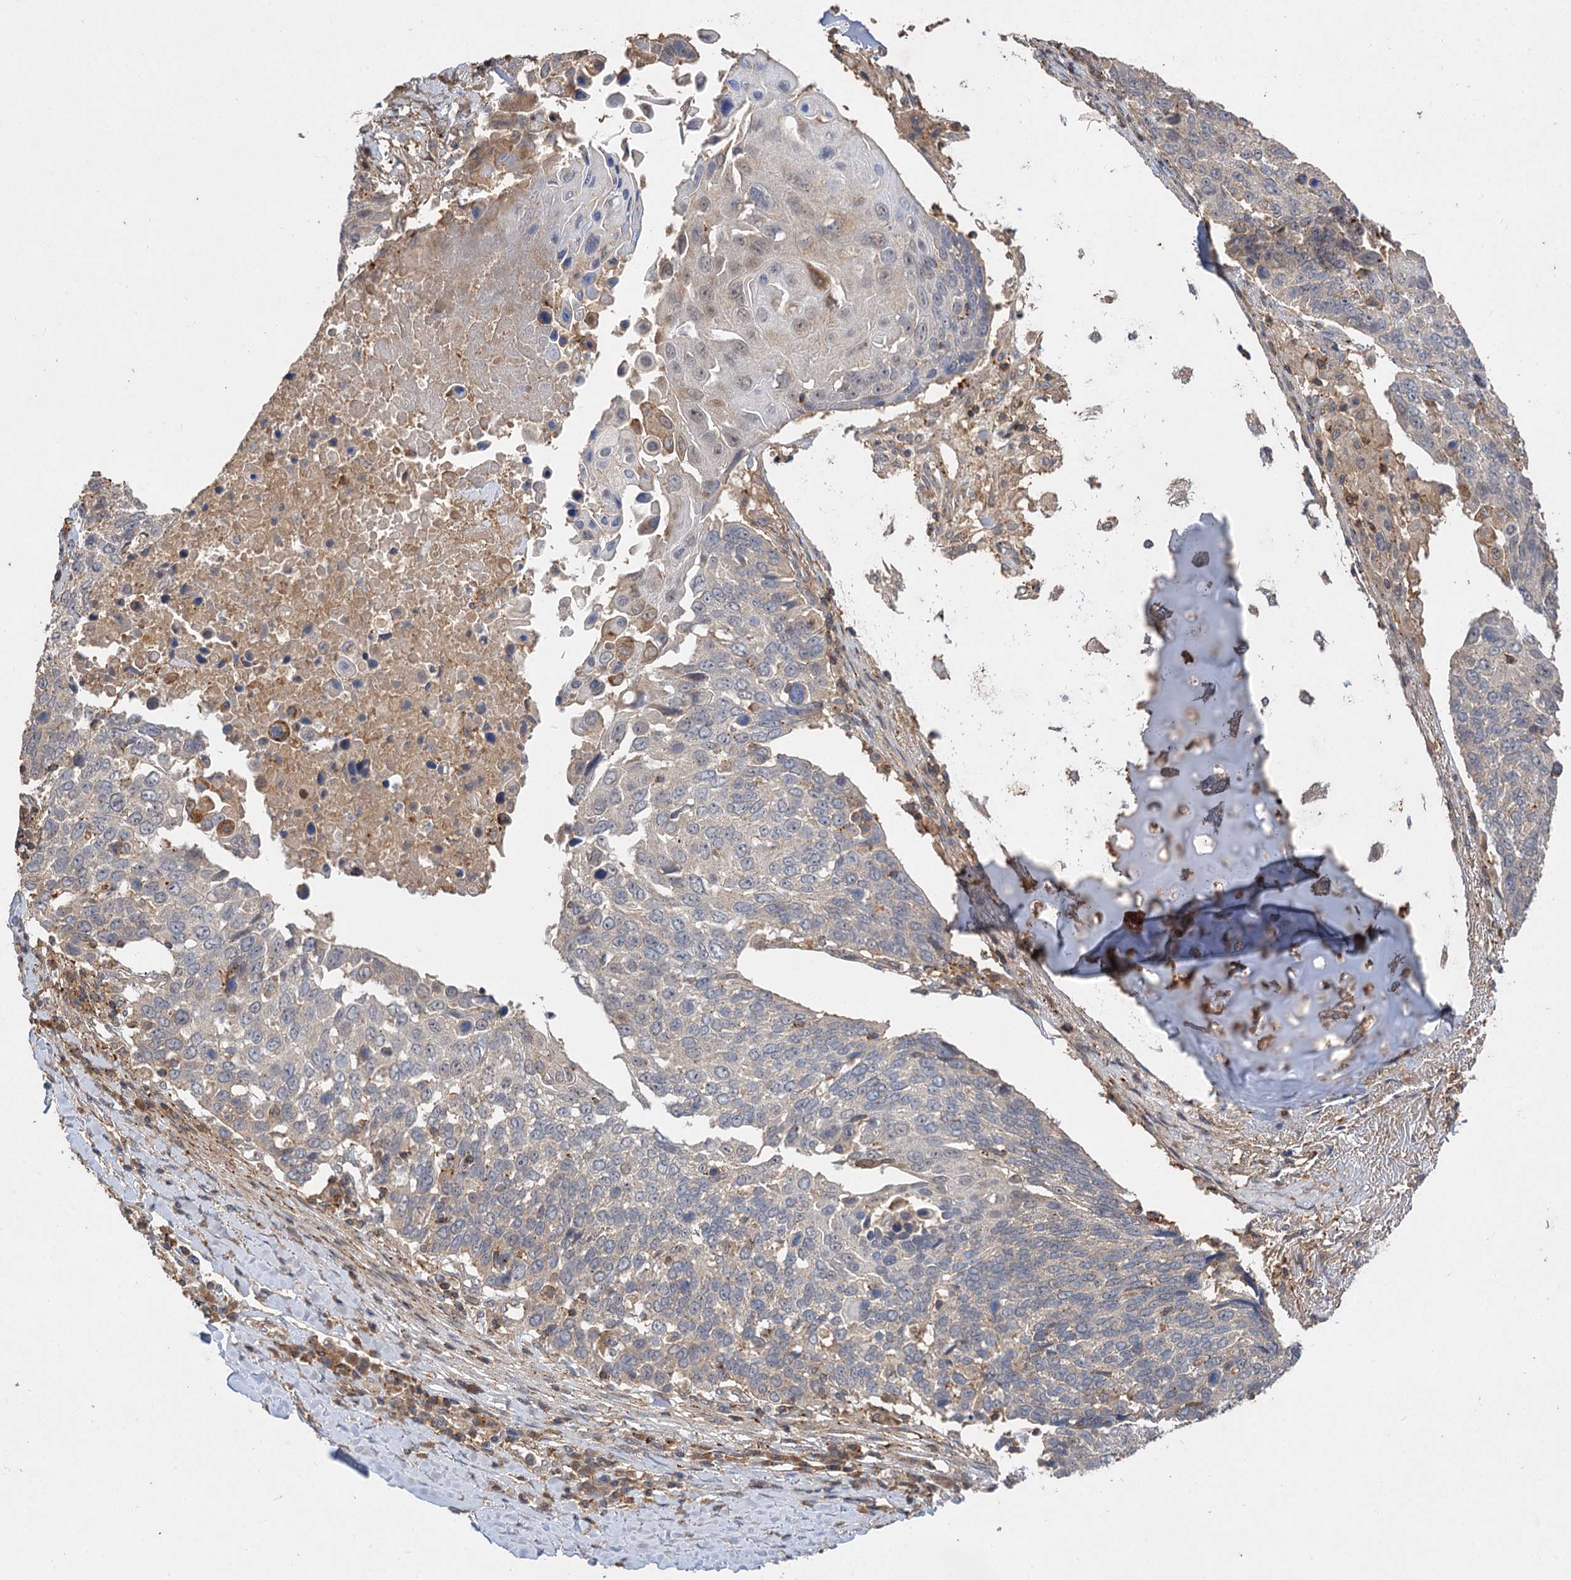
{"staining": {"intensity": "negative", "quantity": "none", "location": "none"}, "tissue": "lung cancer", "cell_type": "Tumor cells", "image_type": "cancer", "snomed": [{"axis": "morphology", "description": "Squamous cell carcinoma, NOS"}, {"axis": "topography", "description": "Lung"}], "caption": "An immunohistochemistry photomicrograph of lung cancer (squamous cell carcinoma) is shown. There is no staining in tumor cells of lung cancer (squamous cell carcinoma). (Brightfield microscopy of DAB immunohistochemistry at high magnification).", "gene": "FBXW8", "patient": {"sex": "male", "age": 66}}